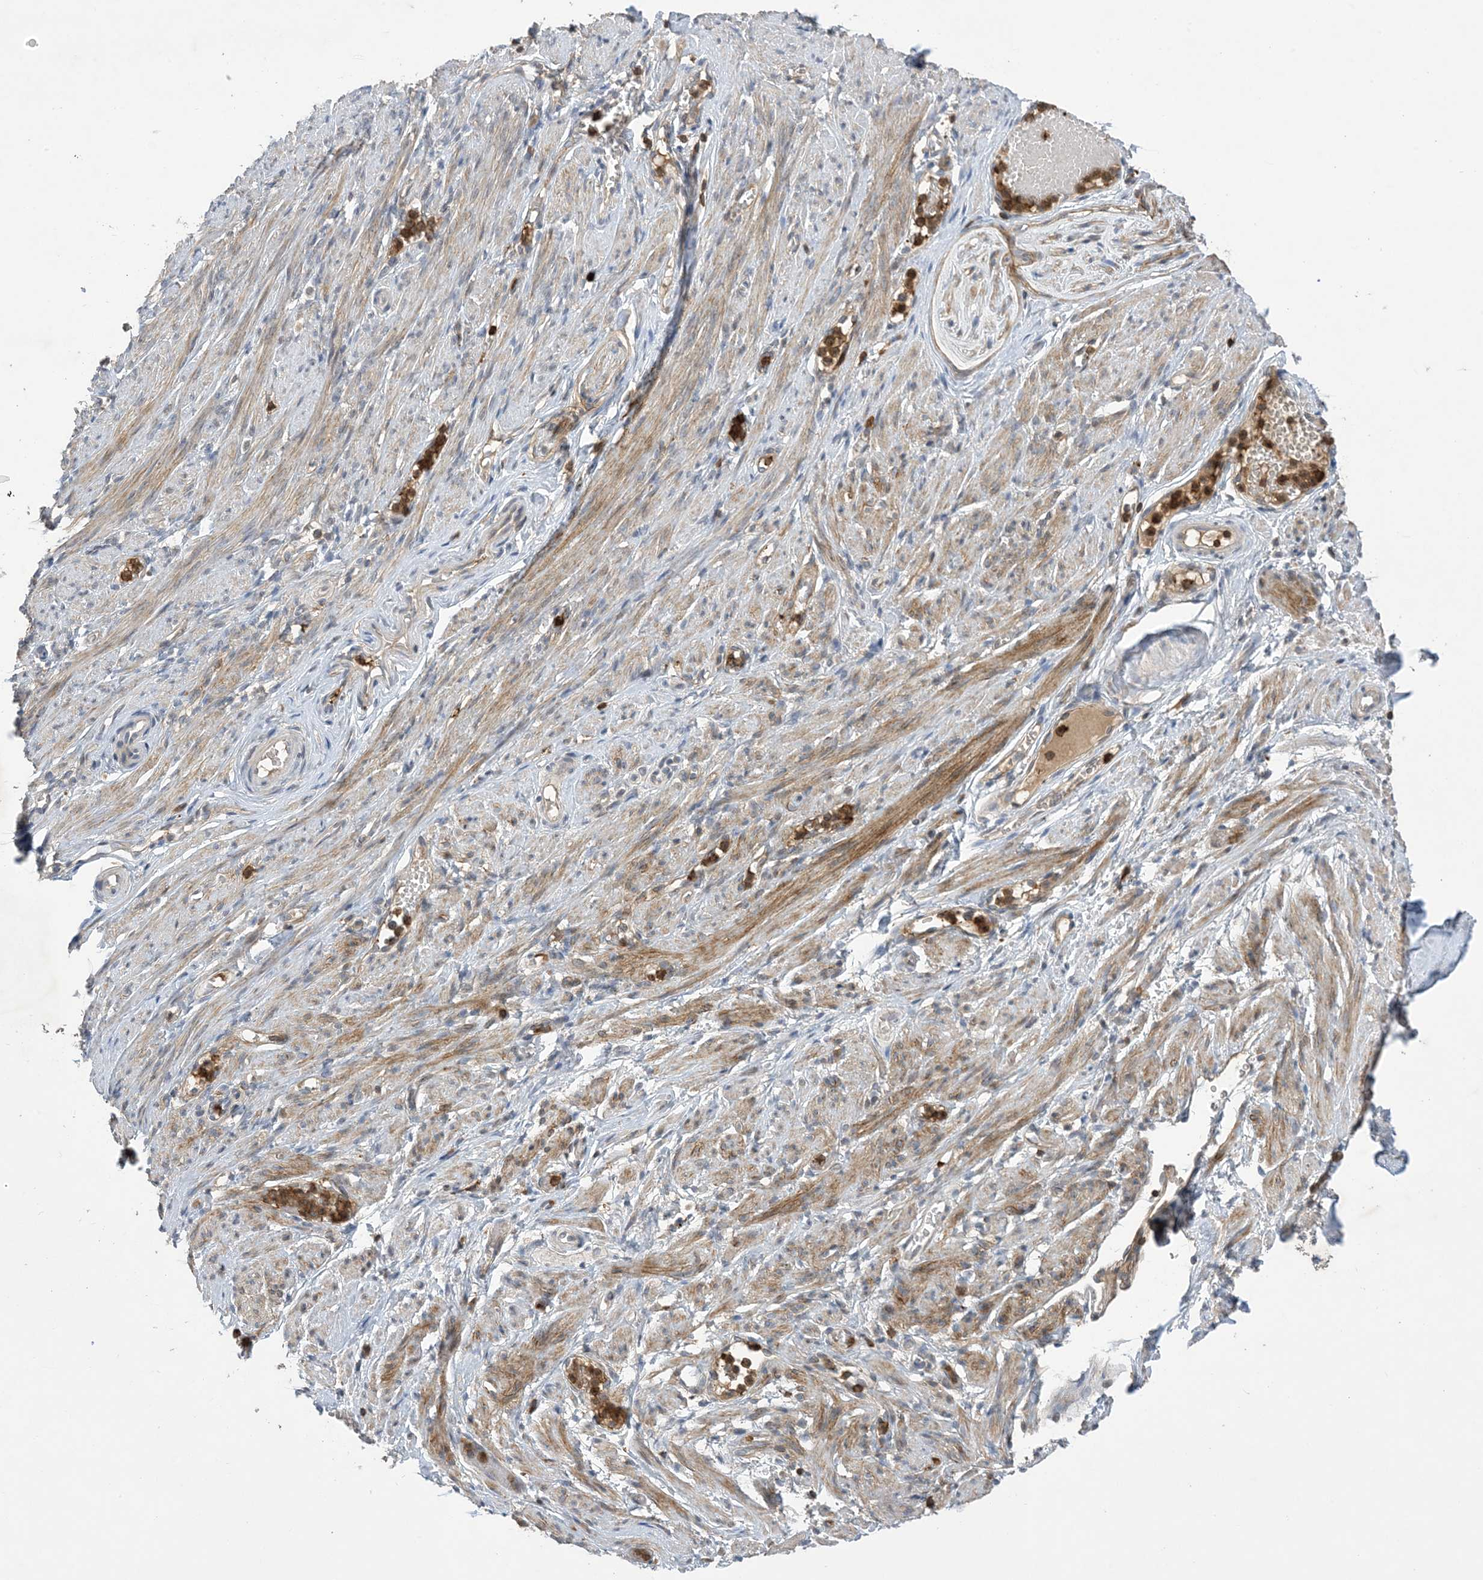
{"staining": {"intensity": "moderate", "quantity": "25%-75%", "location": "cytoplasmic/membranous"}, "tissue": "adipose tissue", "cell_type": "Adipocytes", "image_type": "normal", "snomed": [{"axis": "morphology", "description": "Normal tissue, NOS"}, {"axis": "topography", "description": "Smooth muscle"}, {"axis": "topography", "description": "Peripheral nerve tissue"}], "caption": "Immunohistochemical staining of benign adipose tissue reveals moderate cytoplasmic/membranous protein expression in about 25%-75% of adipocytes. The protein is shown in brown color, while the nuclei are stained blue.", "gene": "AK9", "patient": {"sex": "female", "age": 39}}